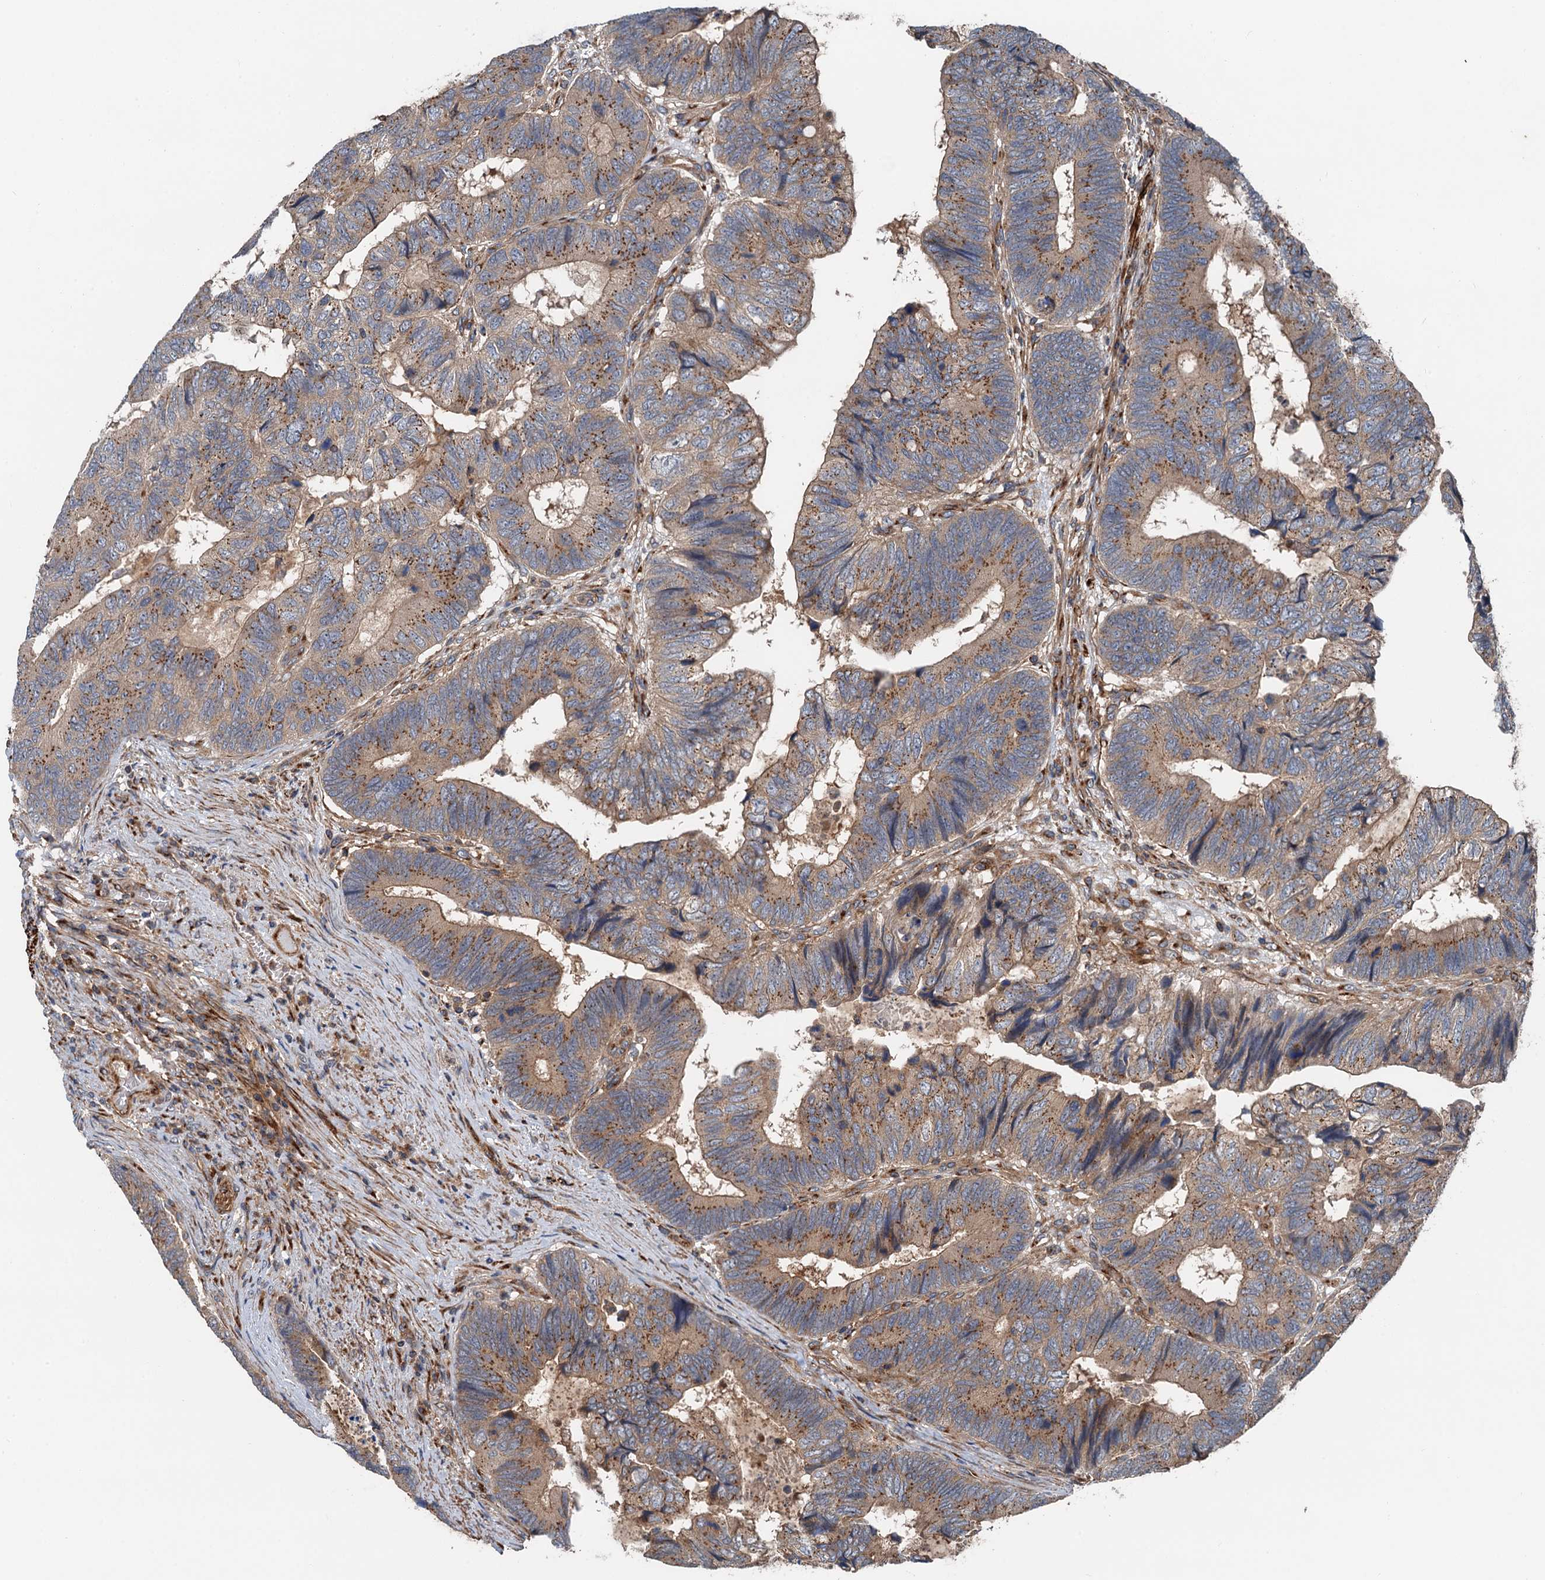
{"staining": {"intensity": "moderate", "quantity": ">75%", "location": "cytoplasmic/membranous"}, "tissue": "colorectal cancer", "cell_type": "Tumor cells", "image_type": "cancer", "snomed": [{"axis": "morphology", "description": "Adenocarcinoma, NOS"}, {"axis": "topography", "description": "Colon"}], "caption": "Human colorectal cancer (adenocarcinoma) stained with a brown dye exhibits moderate cytoplasmic/membranous positive staining in about >75% of tumor cells.", "gene": "ANKRD26", "patient": {"sex": "female", "age": 67}}